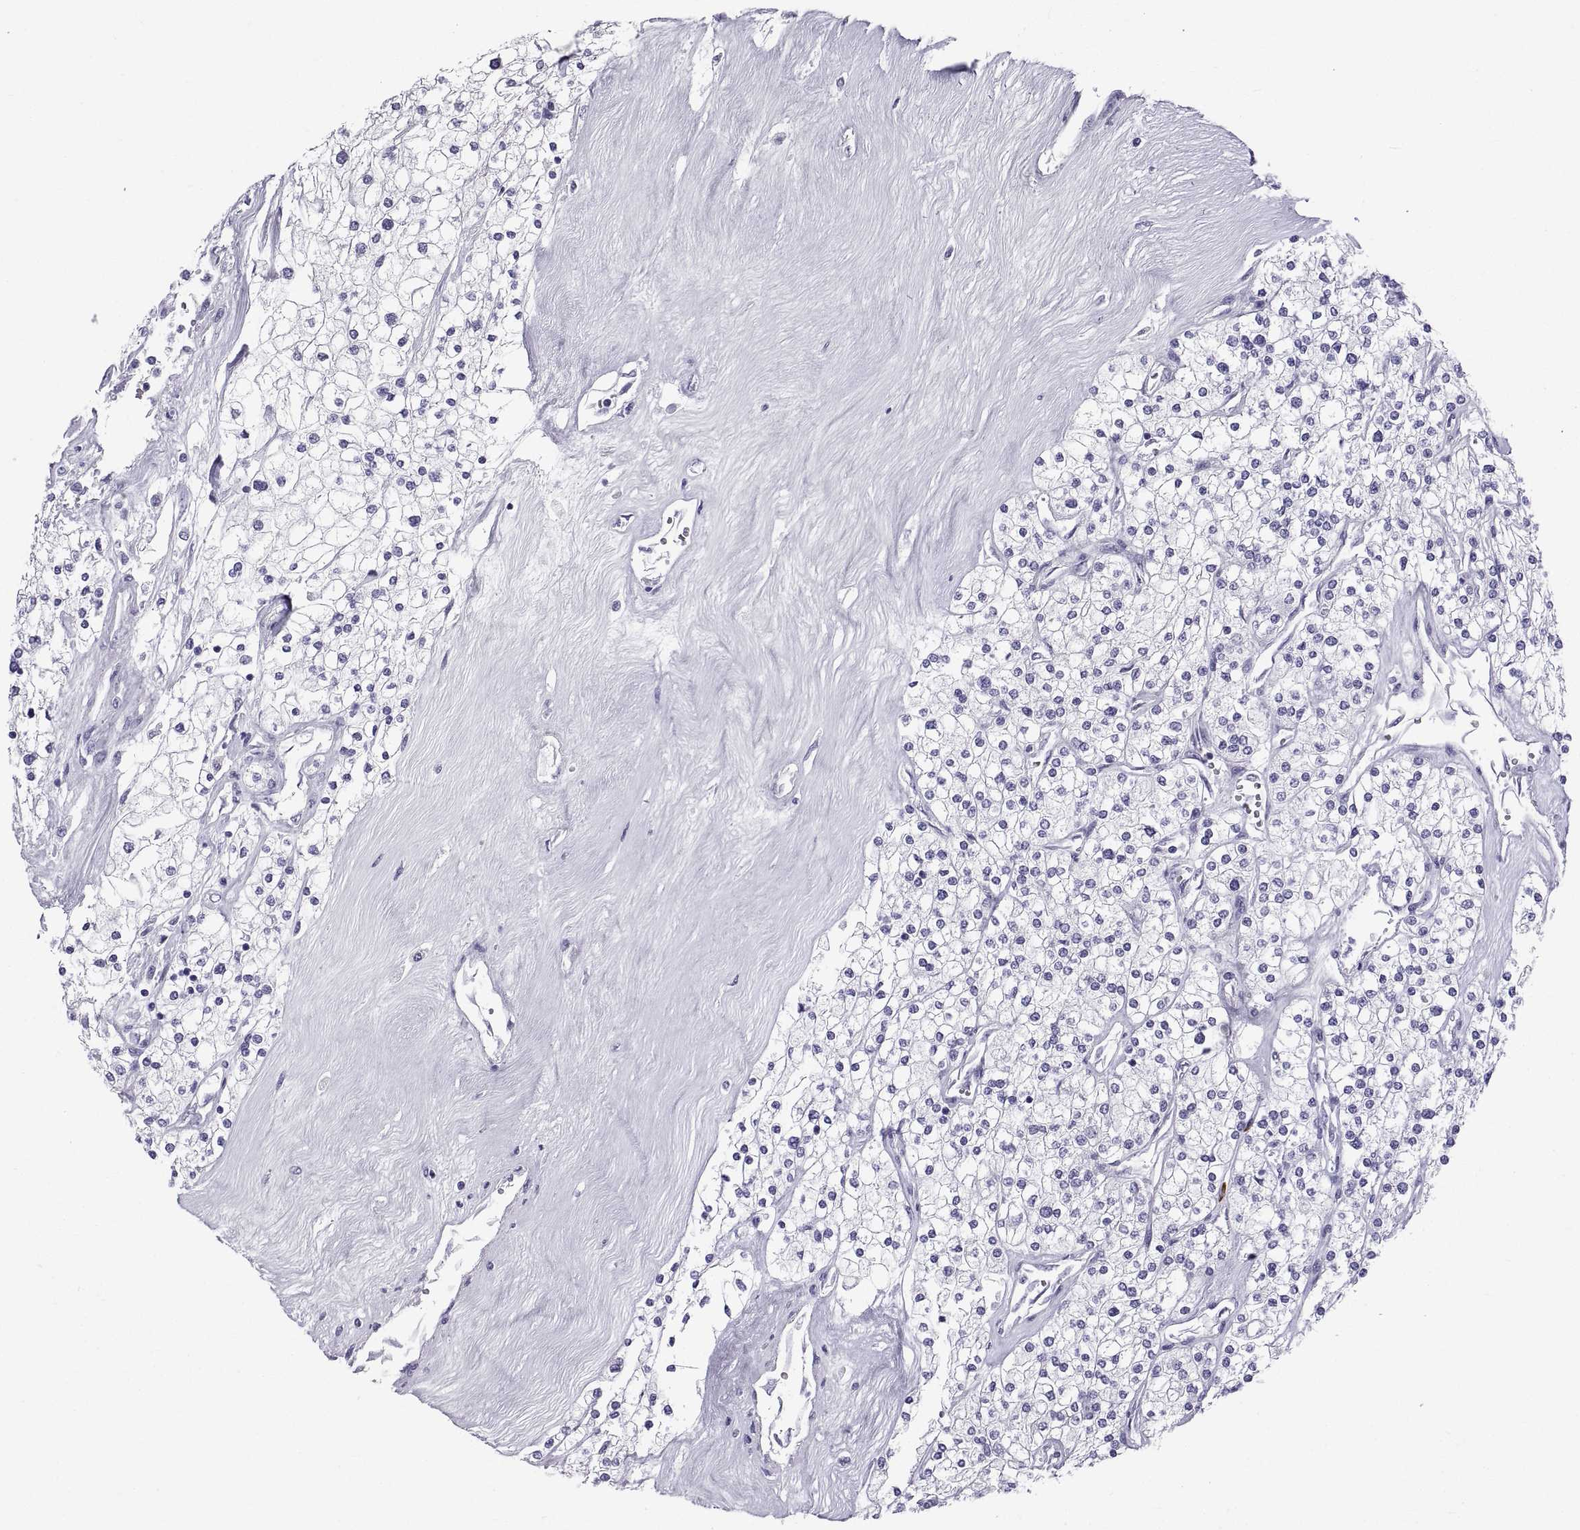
{"staining": {"intensity": "negative", "quantity": "none", "location": "none"}, "tissue": "renal cancer", "cell_type": "Tumor cells", "image_type": "cancer", "snomed": [{"axis": "morphology", "description": "Adenocarcinoma, NOS"}, {"axis": "topography", "description": "Kidney"}], "caption": "An IHC micrograph of renal cancer (adenocarcinoma) is shown. There is no staining in tumor cells of renal cancer (adenocarcinoma).", "gene": "CT47A10", "patient": {"sex": "male", "age": 80}}